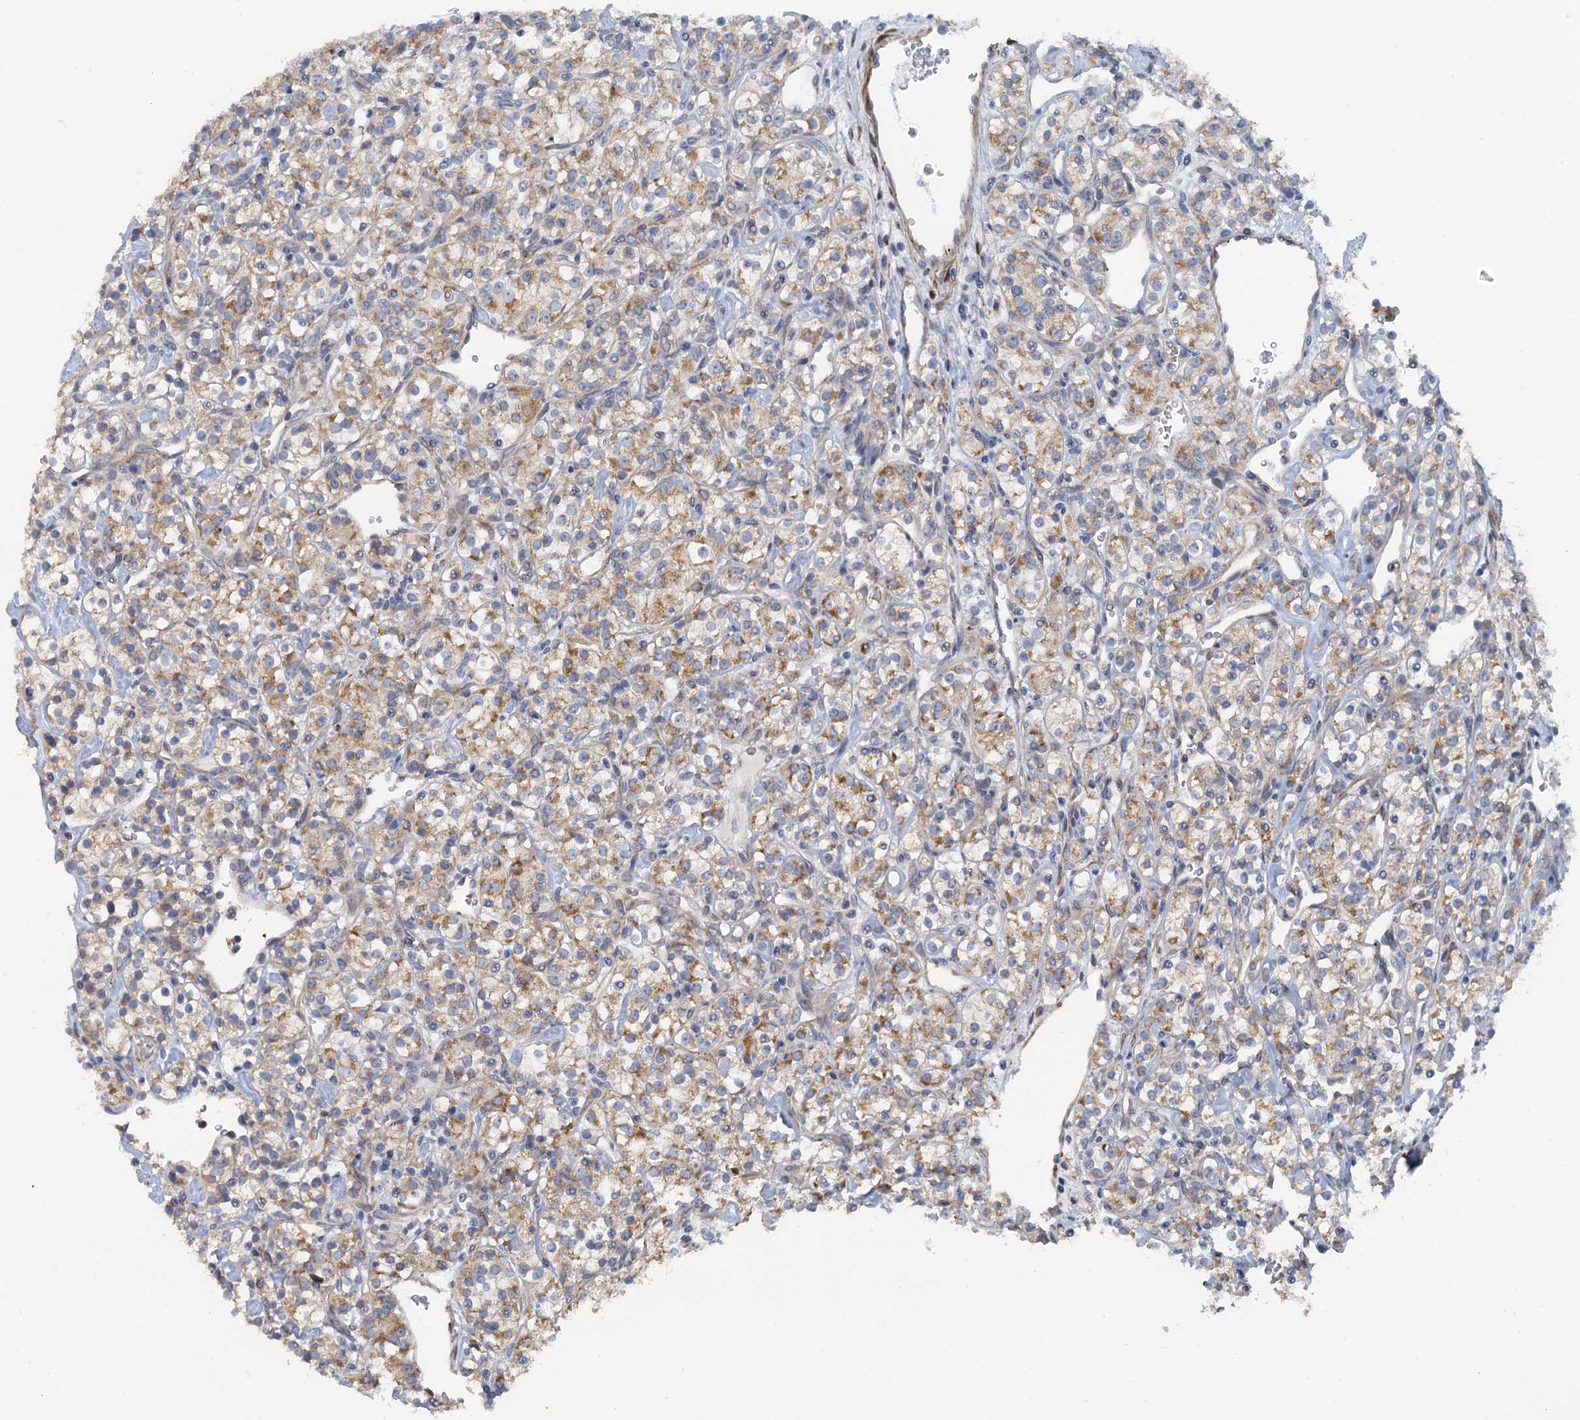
{"staining": {"intensity": "moderate", "quantity": "25%-75%", "location": "cytoplasmic/membranous"}, "tissue": "renal cancer", "cell_type": "Tumor cells", "image_type": "cancer", "snomed": [{"axis": "morphology", "description": "Adenocarcinoma, NOS"}, {"axis": "topography", "description": "Kidney"}], "caption": "High-power microscopy captured an immunohistochemistry (IHC) photomicrograph of renal cancer, revealing moderate cytoplasmic/membranous staining in about 25%-75% of tumor cells.", "gene": "POGLUT3", "patient": {"sex": "male", "age": 77}}